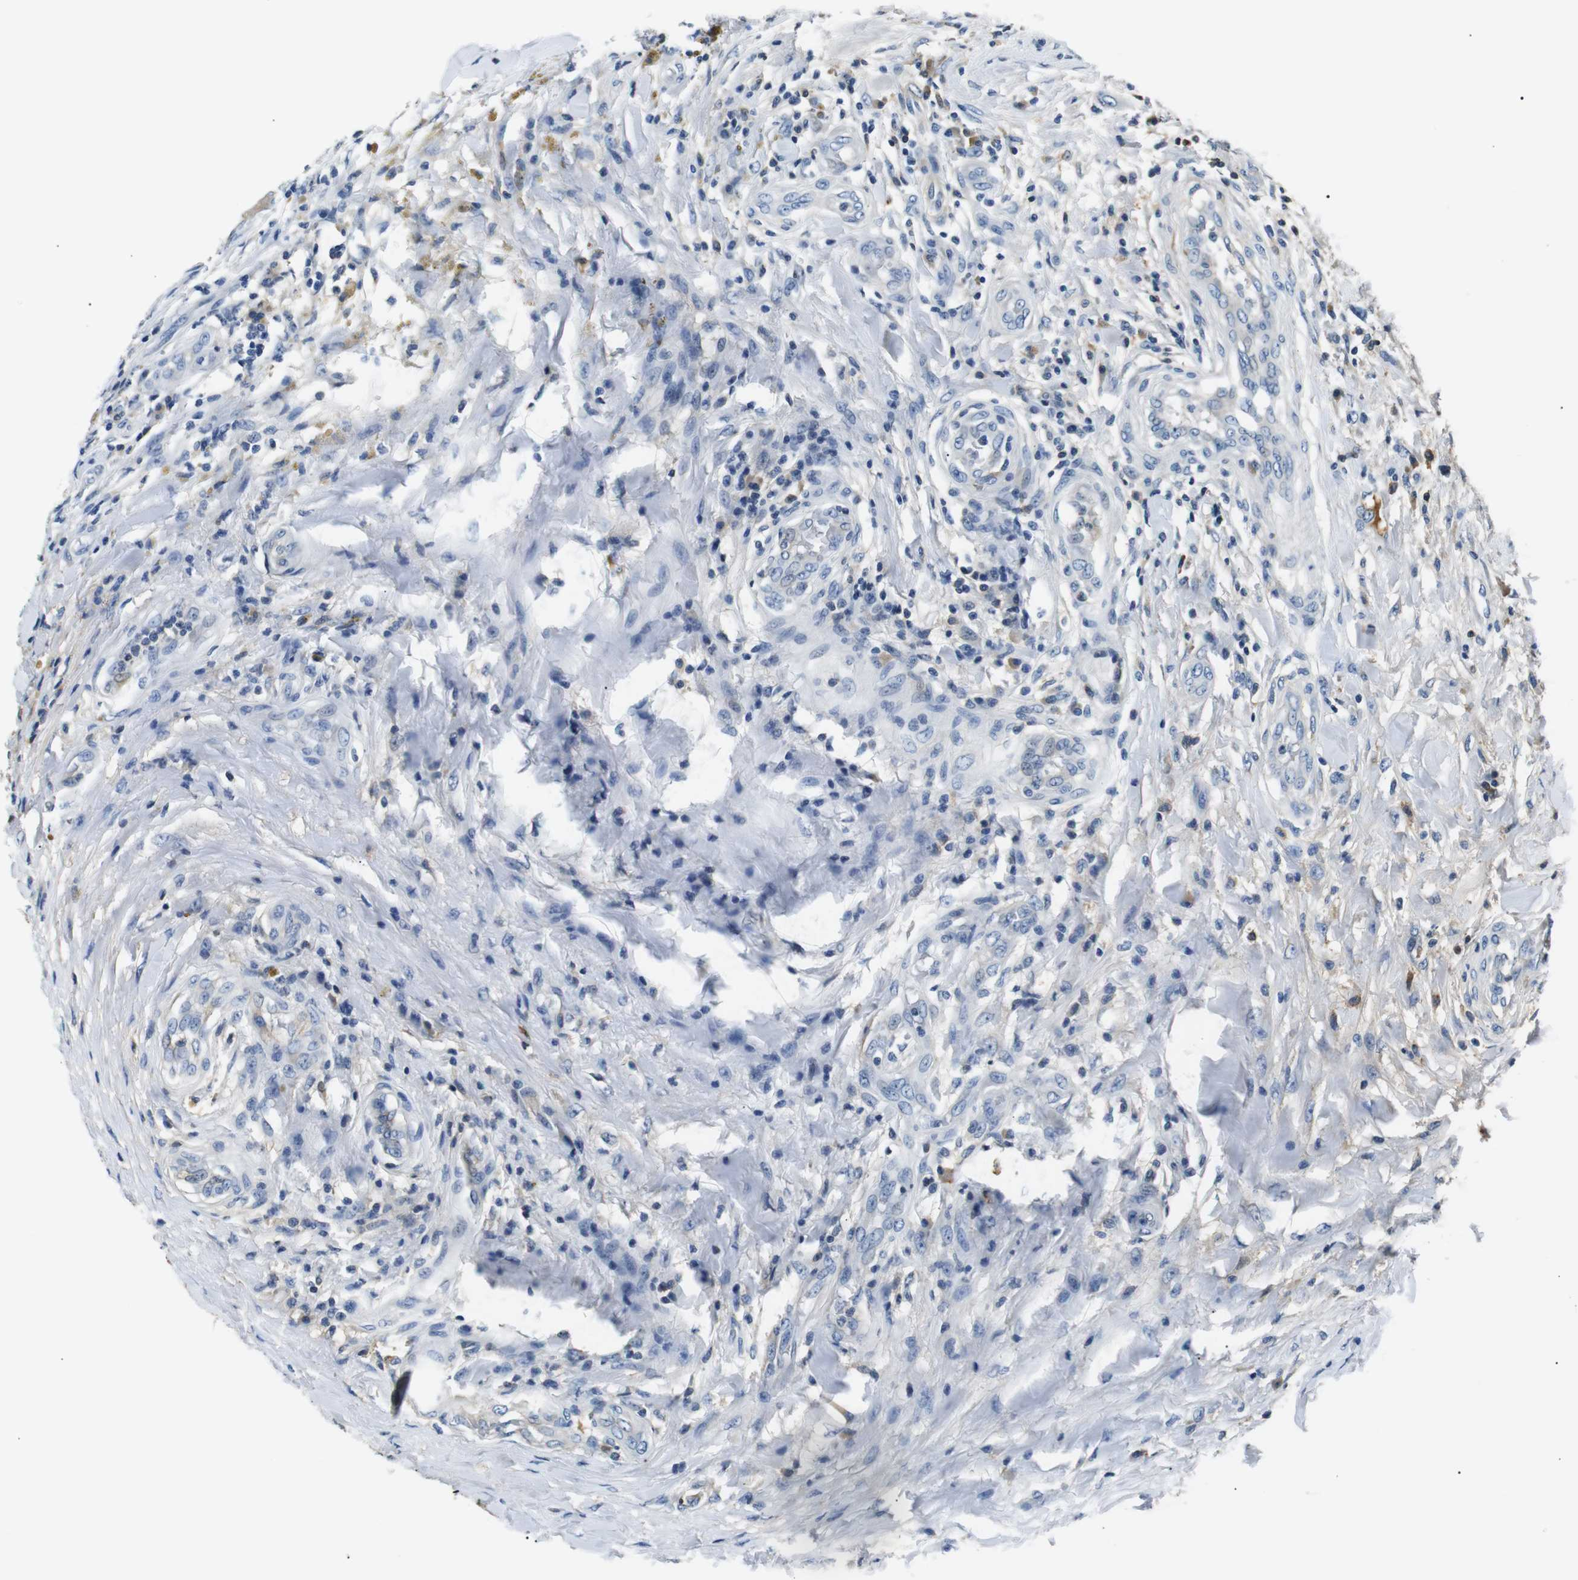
{"staining": {"intensity": "weak", "quantity": "25%-75%", "location": "cytoplasmic/membranous"}, "tissue": "testis cancer", "cell_type": "Tumor cells", "image_type": "cancer", "snomed": [{"axis": "morphology", "description": "Seminoma, NOS"}, {"axis": "topography", "description": "Testis"}], "caption": "Protein analysis of seminoma (testis) tissue reveals weak cytoplasmic/membranous staining in about 25%-75% of tumor cells.", "gene": "LHCGR", "patient": {"sex": "male", "age": 59}}